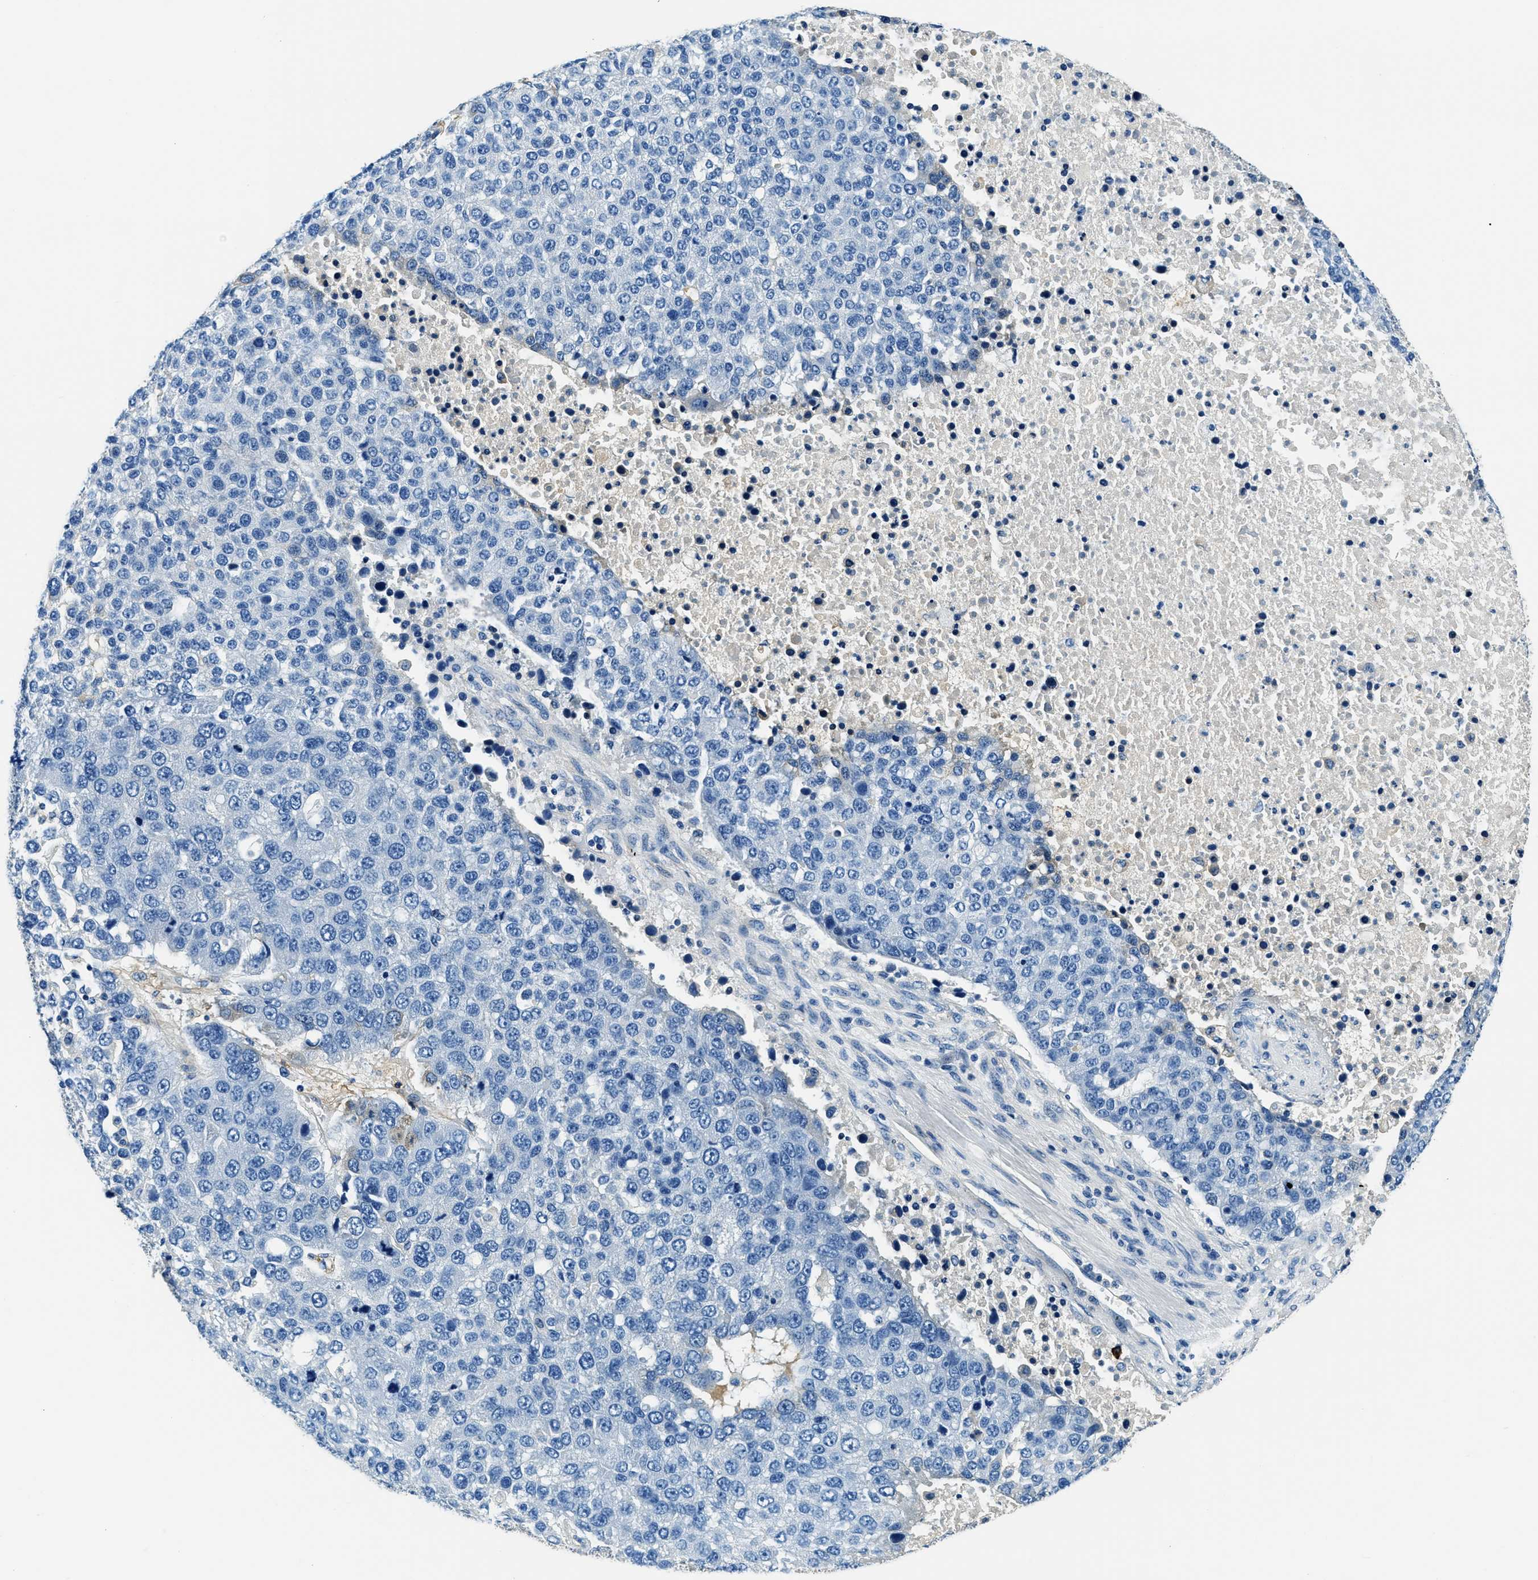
{"staining": {"intensity": "negative", "quantity": "none", "location": "none"}, "tissue": "pancreatic cancer", "cell_type": "Tumor cells", "image_type": "cancer", "snomed": [{"axis": "morphology", "description": "Adenocarcinoma, NOS"}, {"axis": "topography", "description": "Pancreas"}], "caption": "There is no significant positivity in tumor cells of pancreatic cancer (adenocarcinoma).", "gene": "TMEM186", "patient": {"sex": "female", "age": 61}}